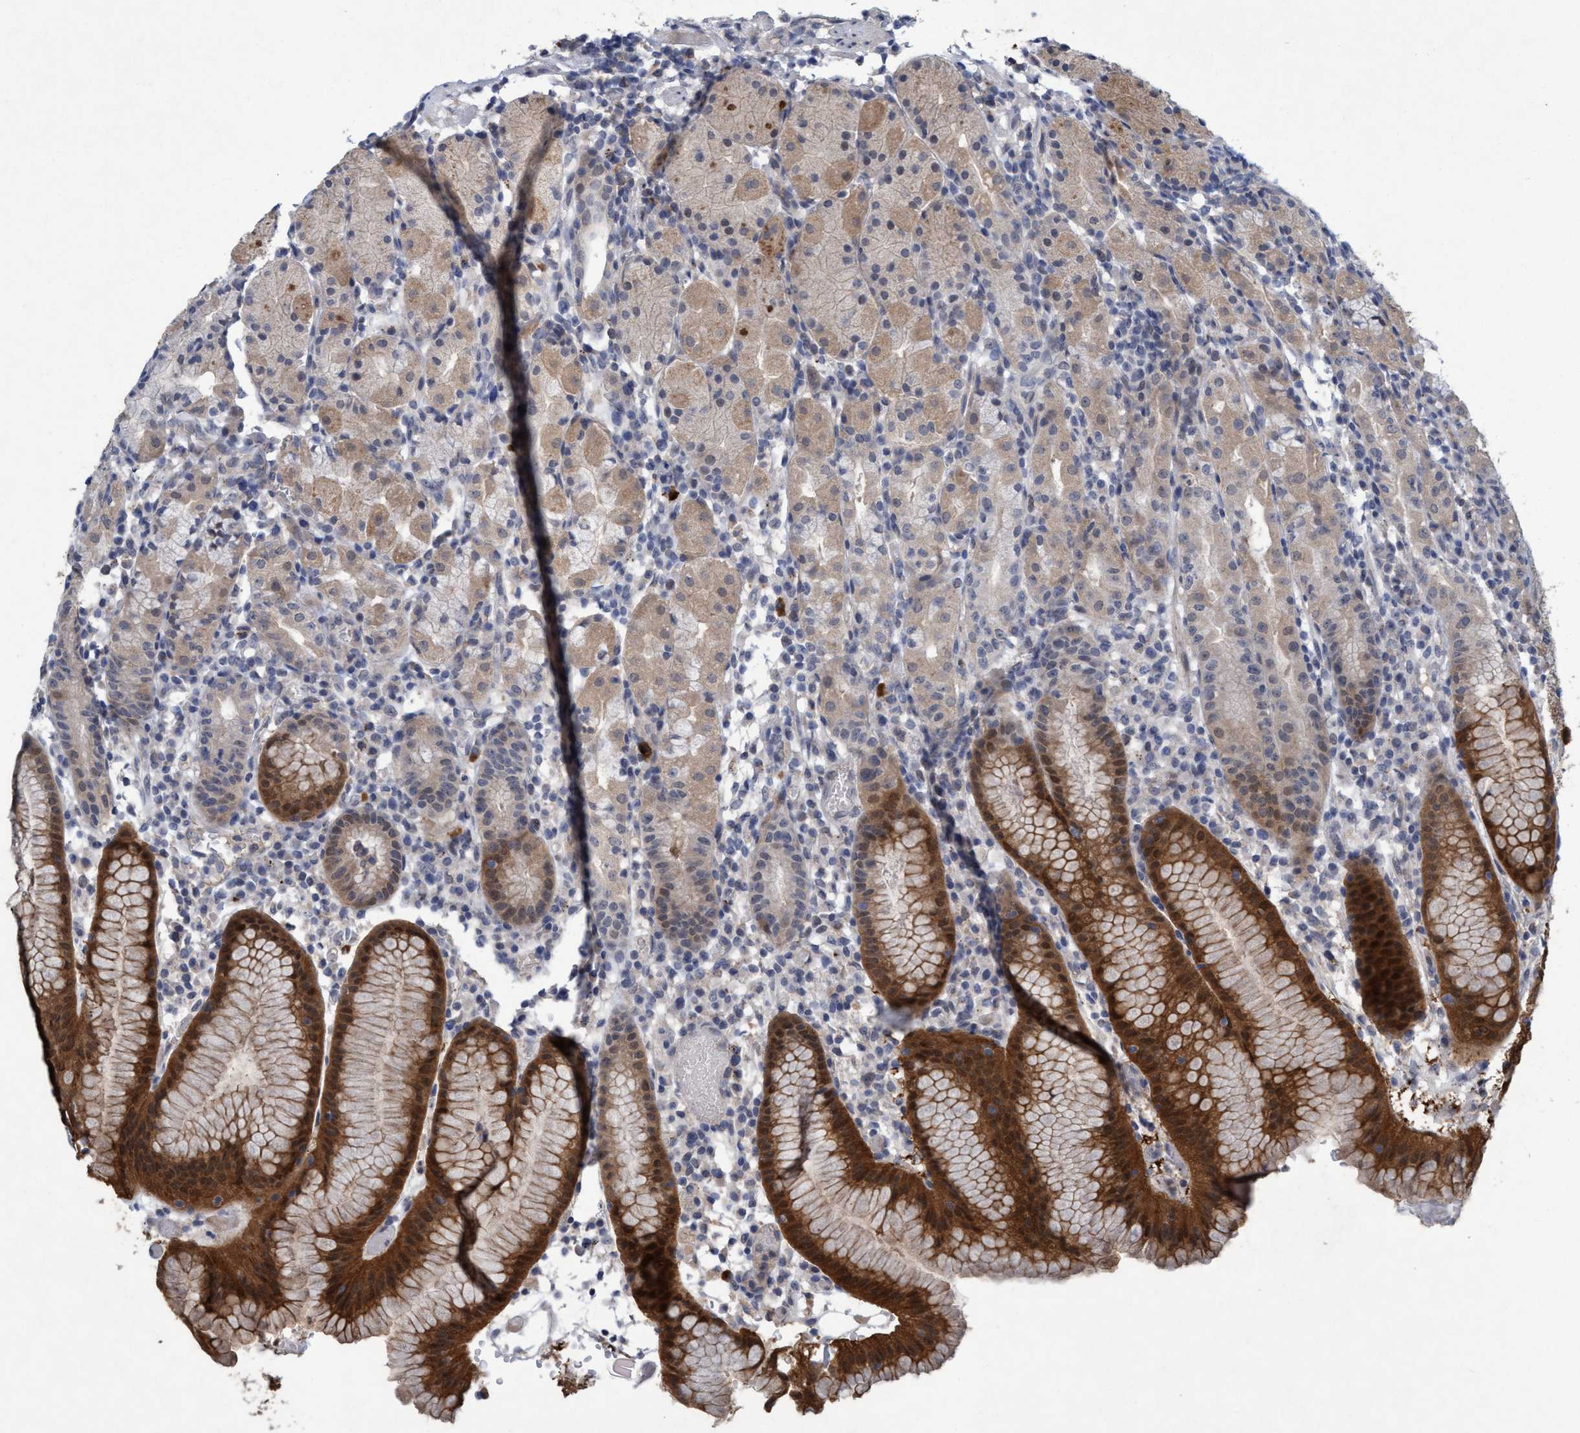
{"staining": {"intensity": "strong", "quantity": "<25%", "location": "cytoplasmic/membranous,nuclear"}, "tissue": "stomach", "cell_type": "Glandular cells", "image_type": "normal", "snomed": [{"axis": "morphology", "description": "Normal tissue, NOS"}, {"axis": "topography", "description": "Stomach"}, {"axis": "topography", "description": "Stomach, lower"}], "caption": "This histopathology image displays unremarkable stomach stained with immunohistochemistry (IHC) to label a protein in brown. The cytoplasmic/membranous,nuclear of glandular cells show strong positivity for the protein. Nuclei are counter-stained blue.", "gene": "RNF208", "patient": {"sex": "female", "age": 75}}